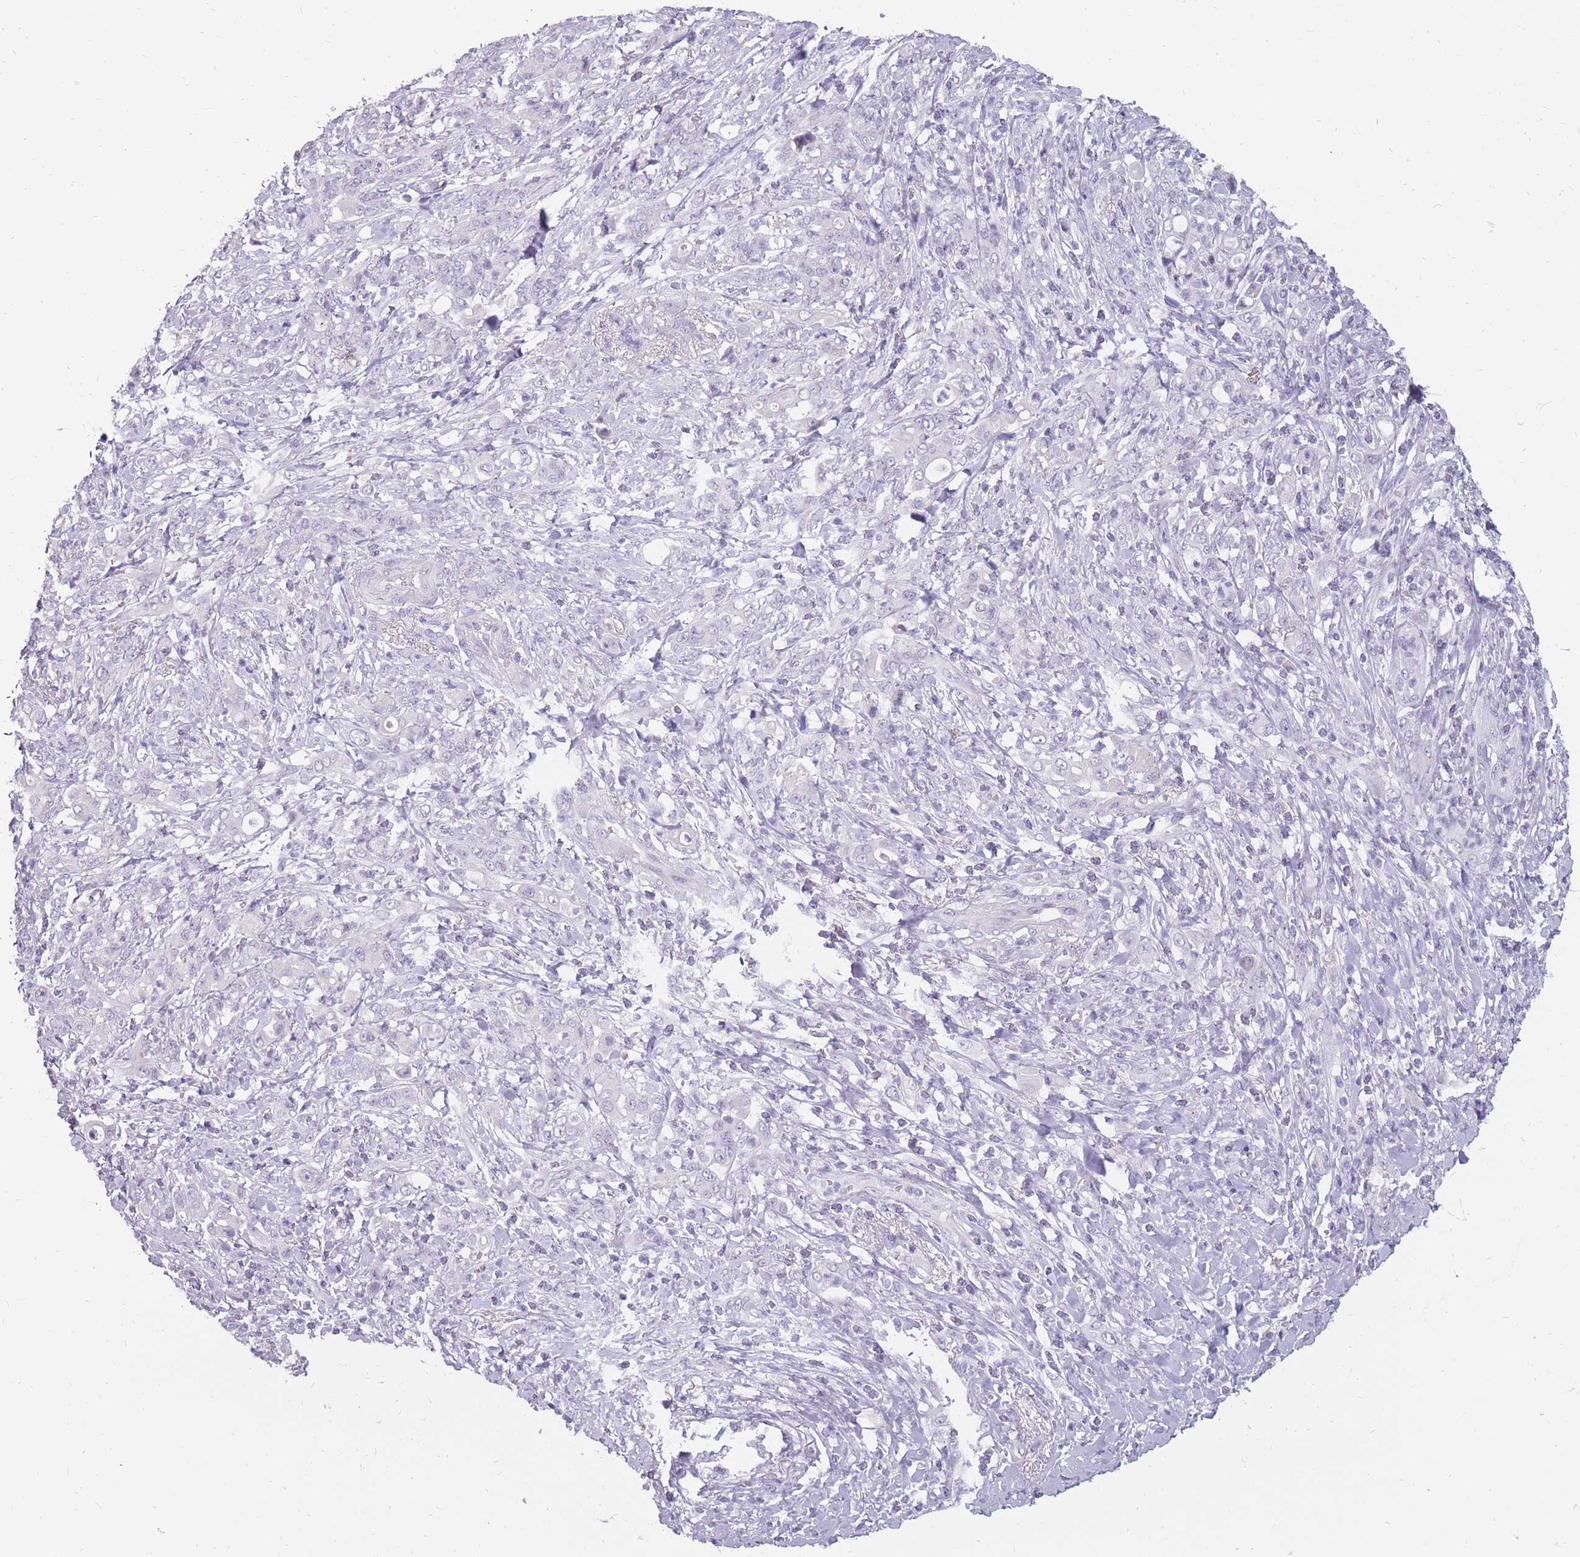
{"staining": {"intensity": "negative", "quantity": "none", "location": "none"}, "tissue": "stomach cancer", "cell_type": "Tumor cells", "image_type": "cancer", "snomed": [{"axis": "morphology", "description": "Normal tissue, NOS"}, {"axis": "morphology", "description": "Adenocarcinoma, NOS"}, {"axis": "topography", "description": "Stomach"}], "caption": "This is an immunohistochemistry histopathology image of stomach cancer. There is no staining in tumor cells.", "gene": "POMZP3", "patient": {"sex": "female", "age": 79}}